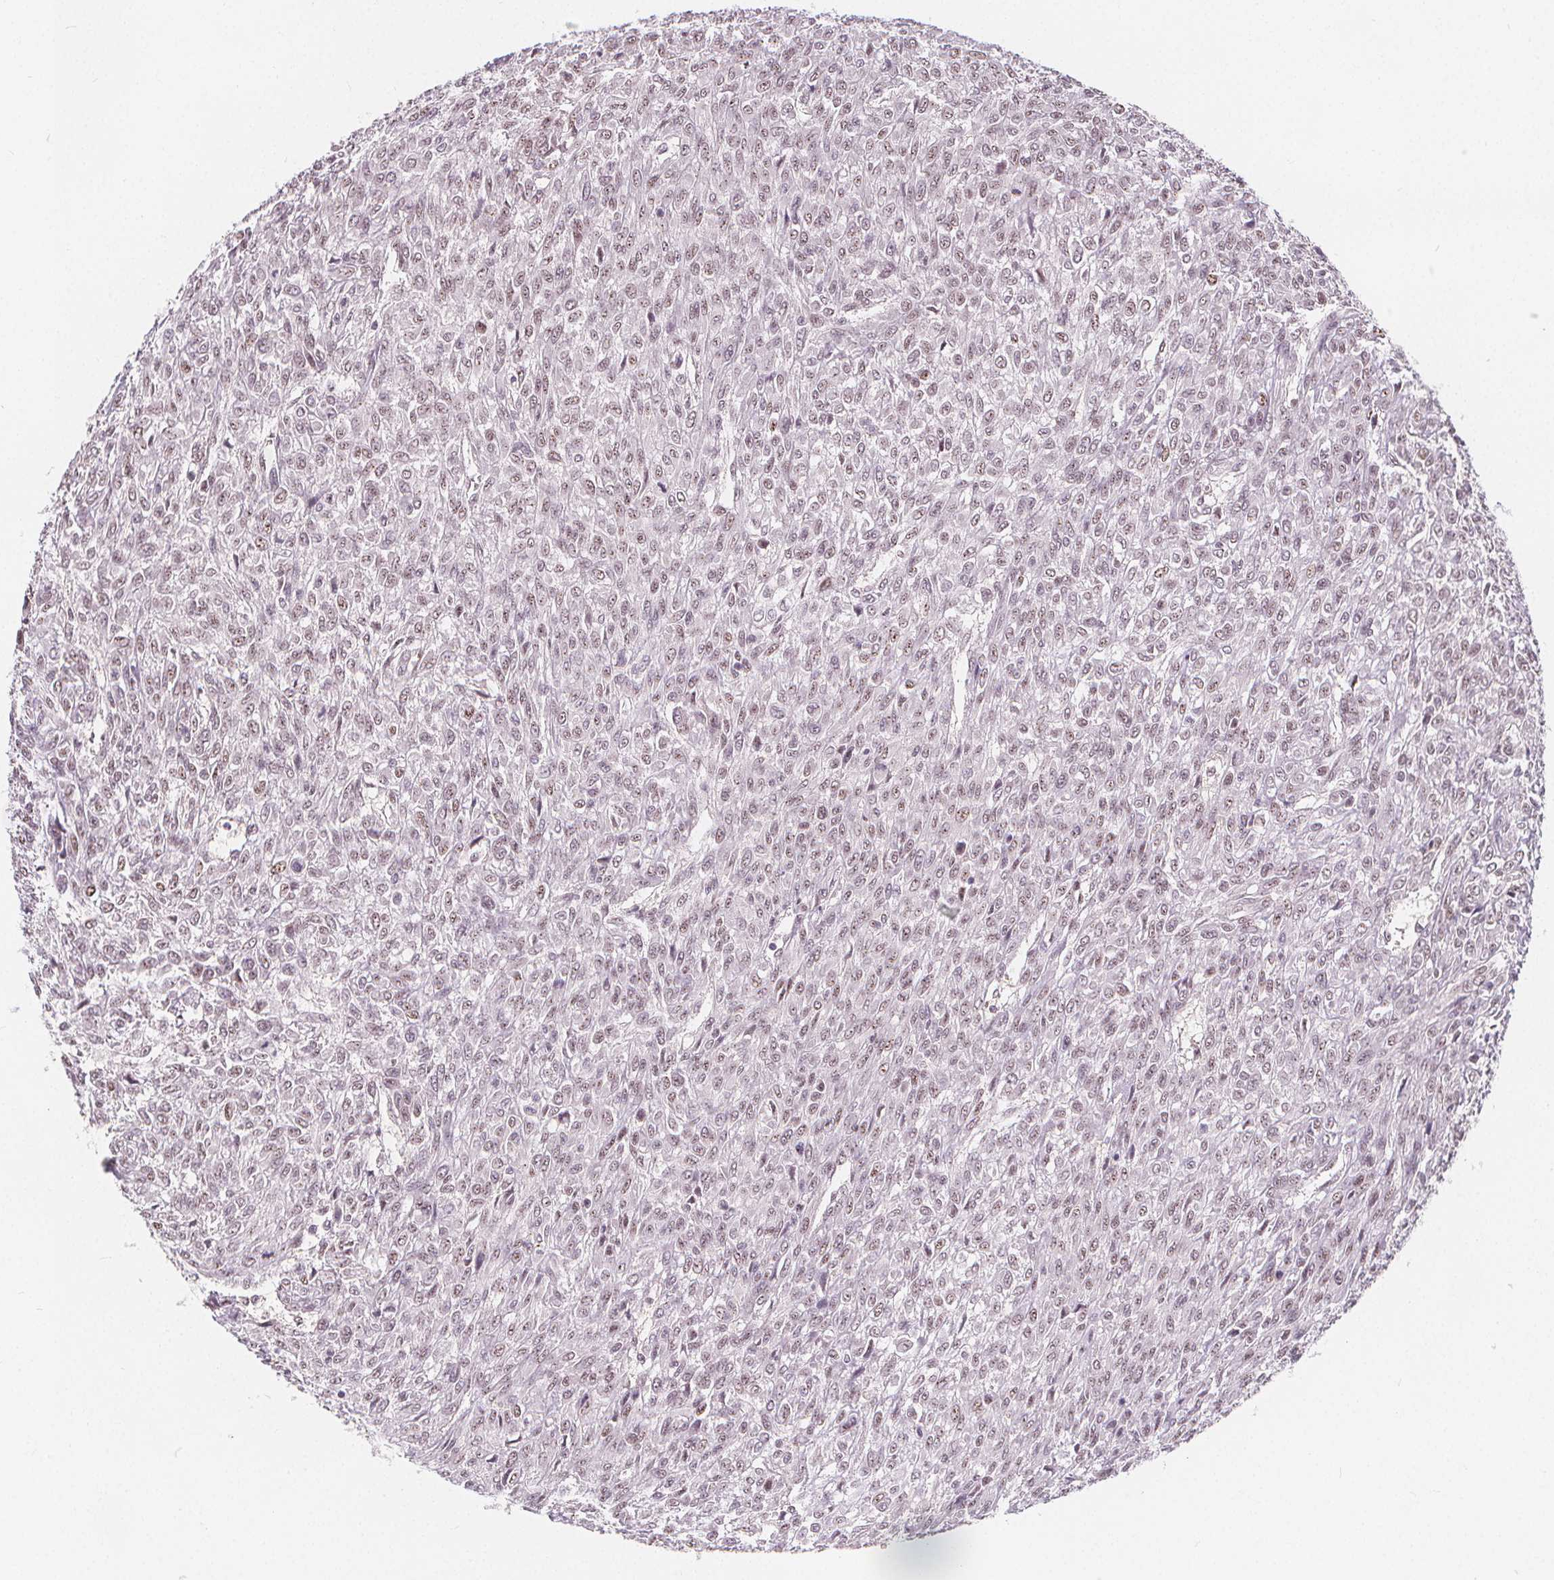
{"staining": {"intensity": "negative", "quantity": "none", "location": "none"}, "tissue": "renal cancer", "cell_type": "Tumor cells", "image_type": "cancer", "snomed": [{"axis": "morphology", "description": "Adenocarcinoma, NOS"}, {"axis": "topography", "description": "Kidney"}], "caption": "This is a micrograph of IHC staining of renal cancer (adenocarcinoma), which shows no staining in tumor cells.", "gene": "DRC3", "patient": {"sex": "male", "age": 58}}